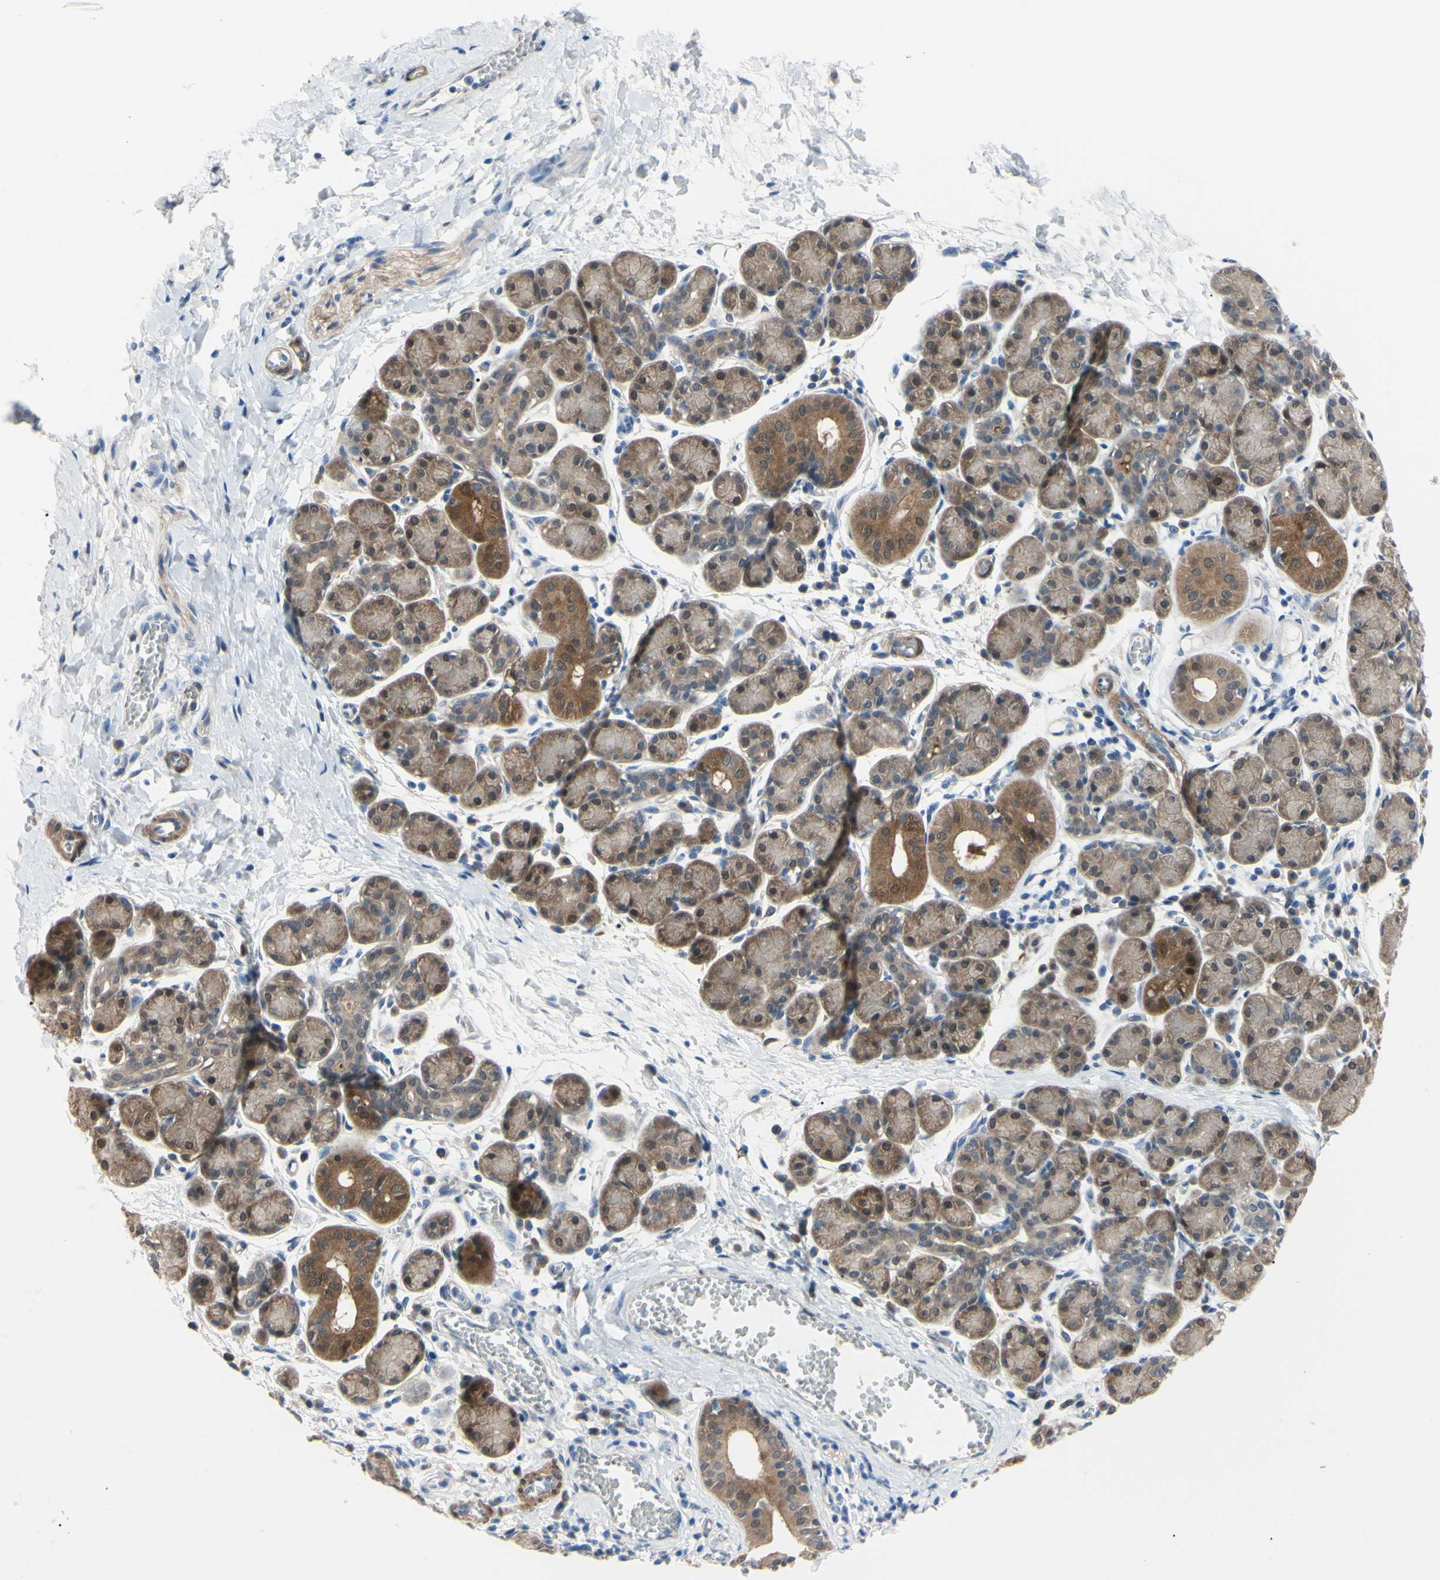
{"staining": {"intensity": "moderate", "quantity": ">75%", "location": "cytoplasmic/membranous,nuclear"}, "tissue": "salivary gland", "cell_type": "Glandular cells", "image_type": "normal", "snomed": [{"axis": "morphology", "description": "Normal tissue, NOS"}, {"axis": "morphology", "description": "Inflammation, NOS"}, {"axis": "topography", "description": "Lymph node"}, {"axis": "topography", "description": "Salivary gland"}], "caption": "Immunohistochemical staining of benign human salivary gland demonstrates moderate cytoplasmic/membranous,nuclear protein staining in approximately >75% of glandular cells. The staining was performed using DAB to visualize the protein expression in brown, while the nuclei were stained in blue with hematoxylin (Magnification: 20x).", "gene": "NOL3", "patient": {"sex": "male", "age": 3}}